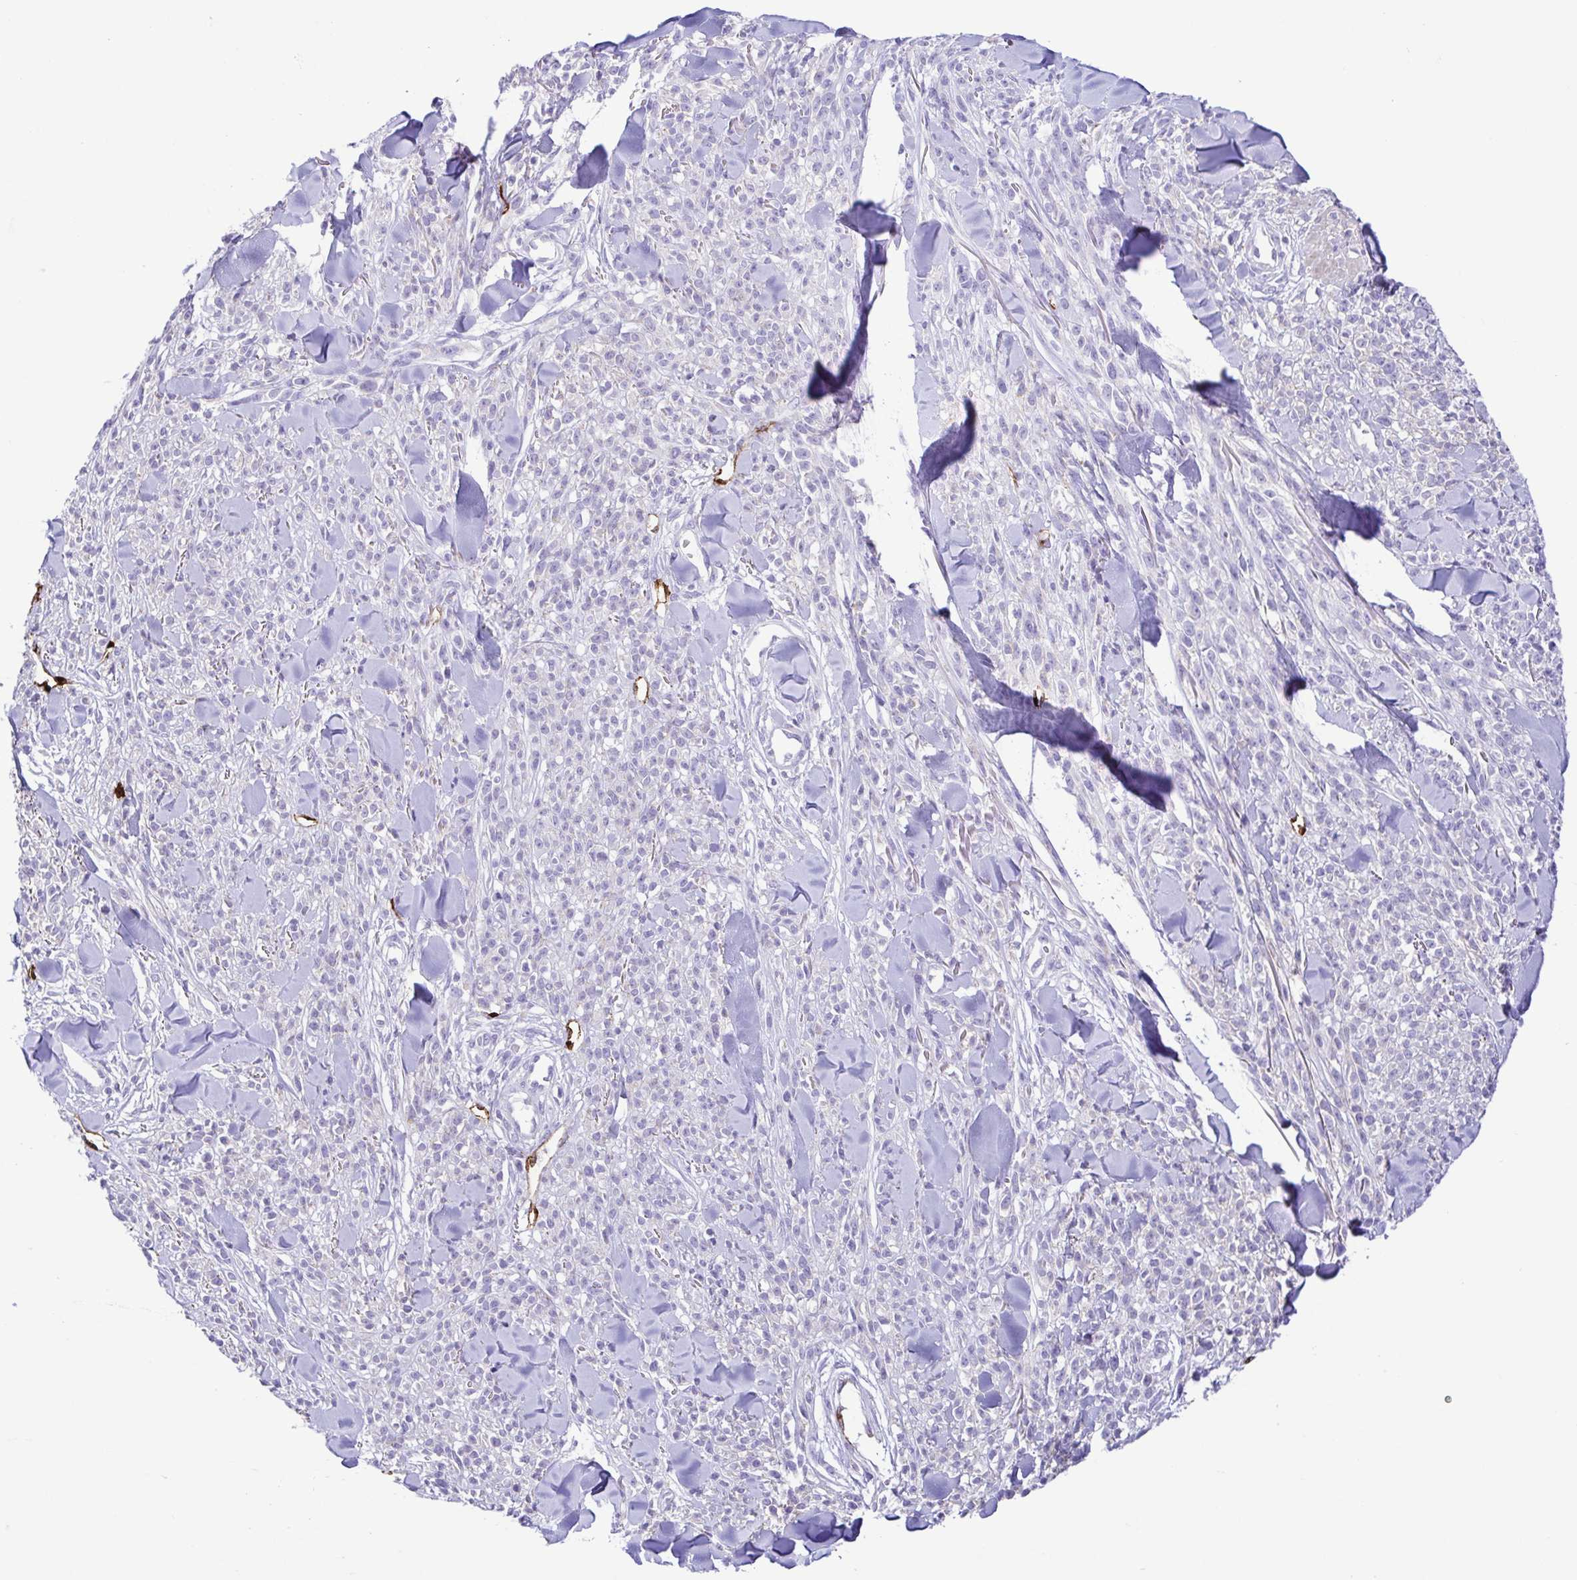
{"staining": {"intensity": "negative", "quantity": "none", "location": "none"}, "tissue": "melanoma", "cell_type": "Tumor cells", "image_type": "cancer", "snomed": [{"axis": "morphology", "description": "Malignant melanoma, NOS"}, {"axis": "topography", "description": "Skin"}, {"axis": "topography", "description": "Skin of trunk"}], "caption": "Melanoma was stained to show a protein in brown. There is no significant positivity in tumor cells.", "gene": "GPR182", "patient": {"sex": "male", "age": 74}}